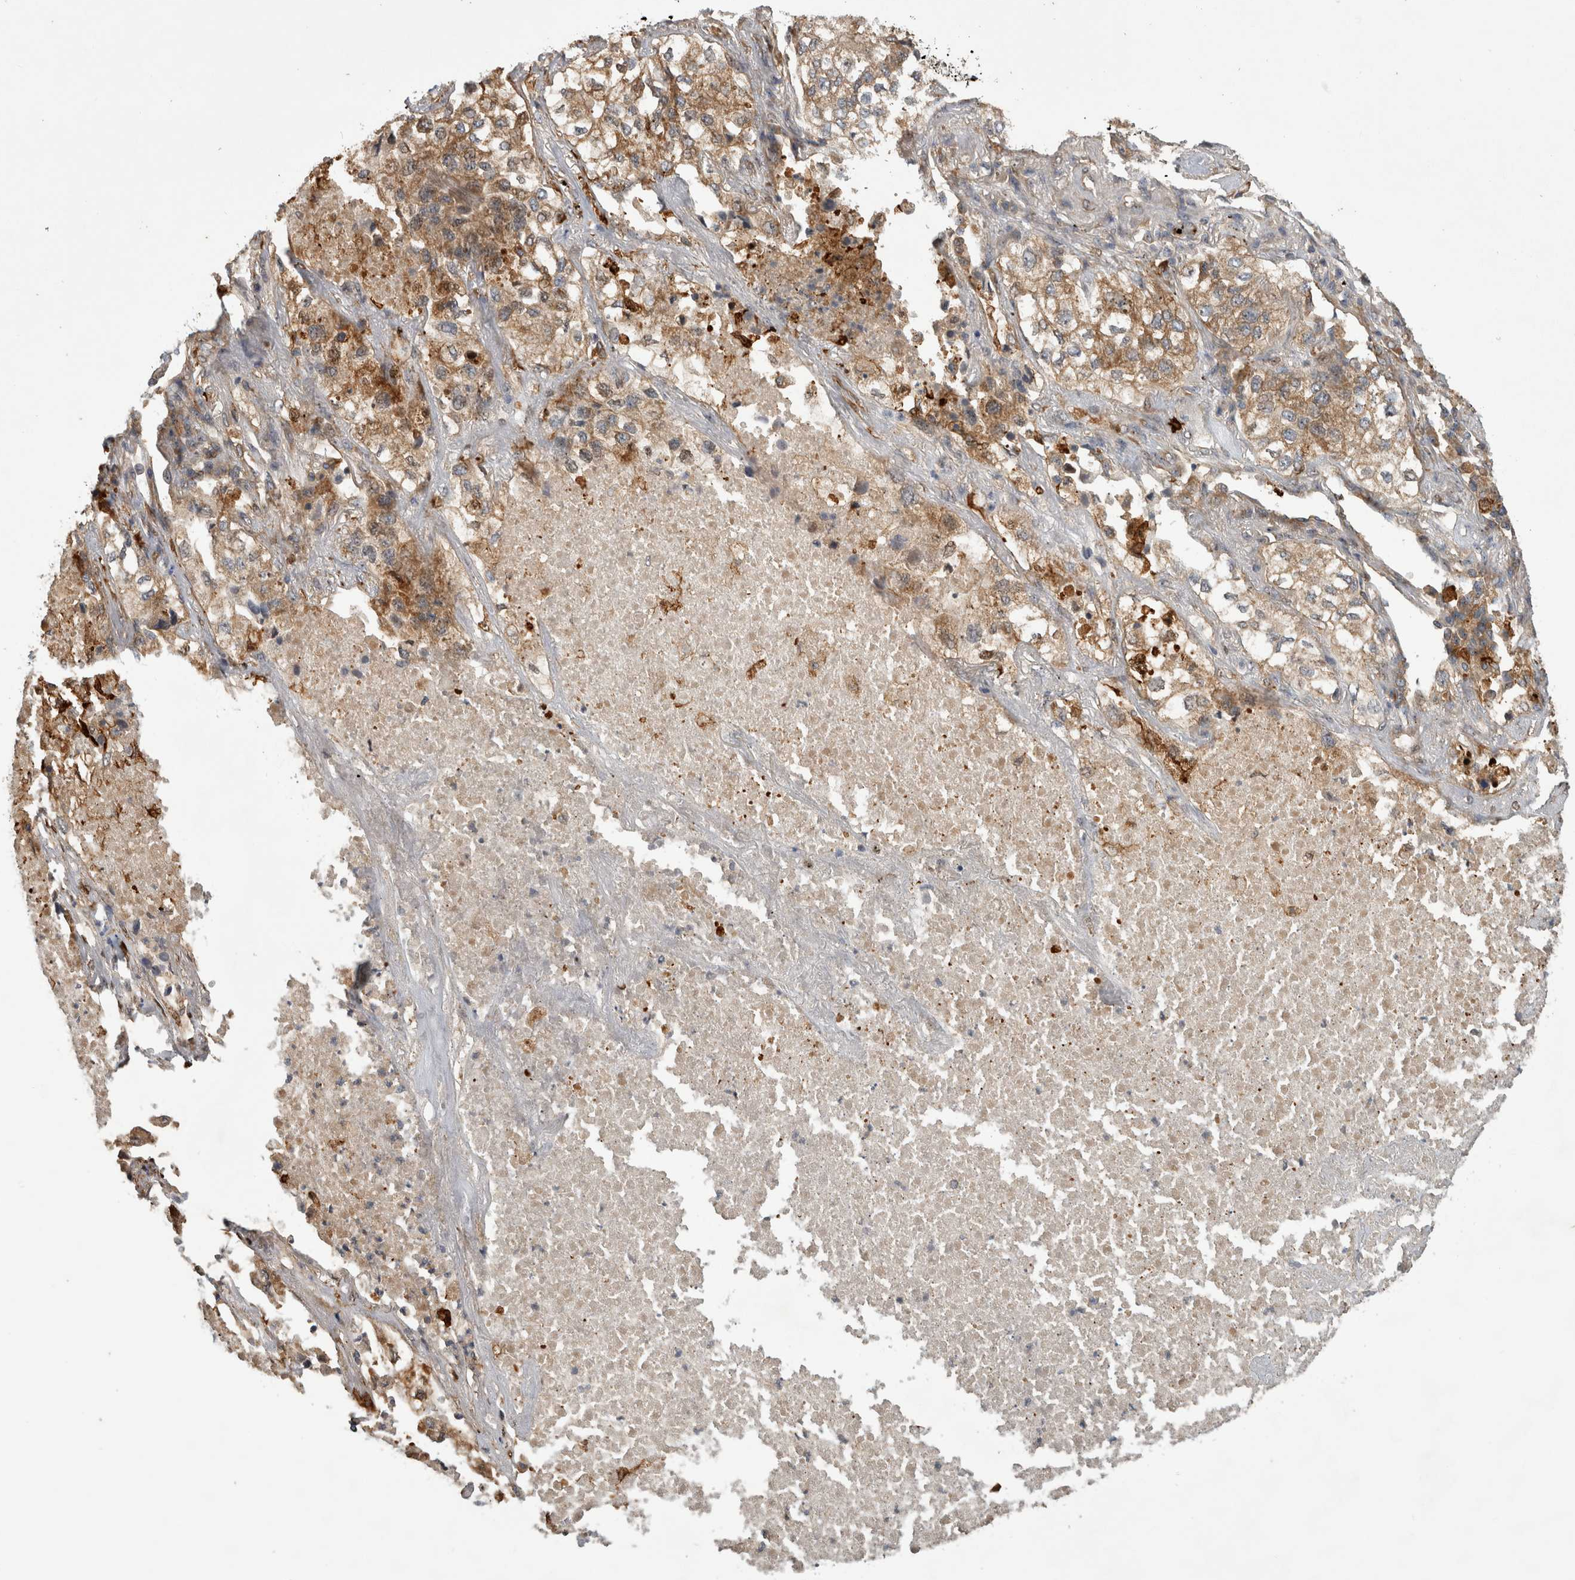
{"staining": {"intensity": "moderate", "quantity": "<25%", "location": "cytoplasmic/membranous"}, "tissue": "lung cancer", "cell_type": "Tumor cells", "image_type": "cancer", "snomed": [{"axis": "morphology", "description": "Adenocarcinoma, NOS"}, {"axis": "topography", "description": "Lung"}], "caption": "Immunohistochemical staining of adenocarcinoma (lung) reveals low levels of moderate cytoplasmic/membranous positivity in approximately <25% of tumor cells.", "gene": "ATXN2", "patient": {"sex": "male", "age": 63}}